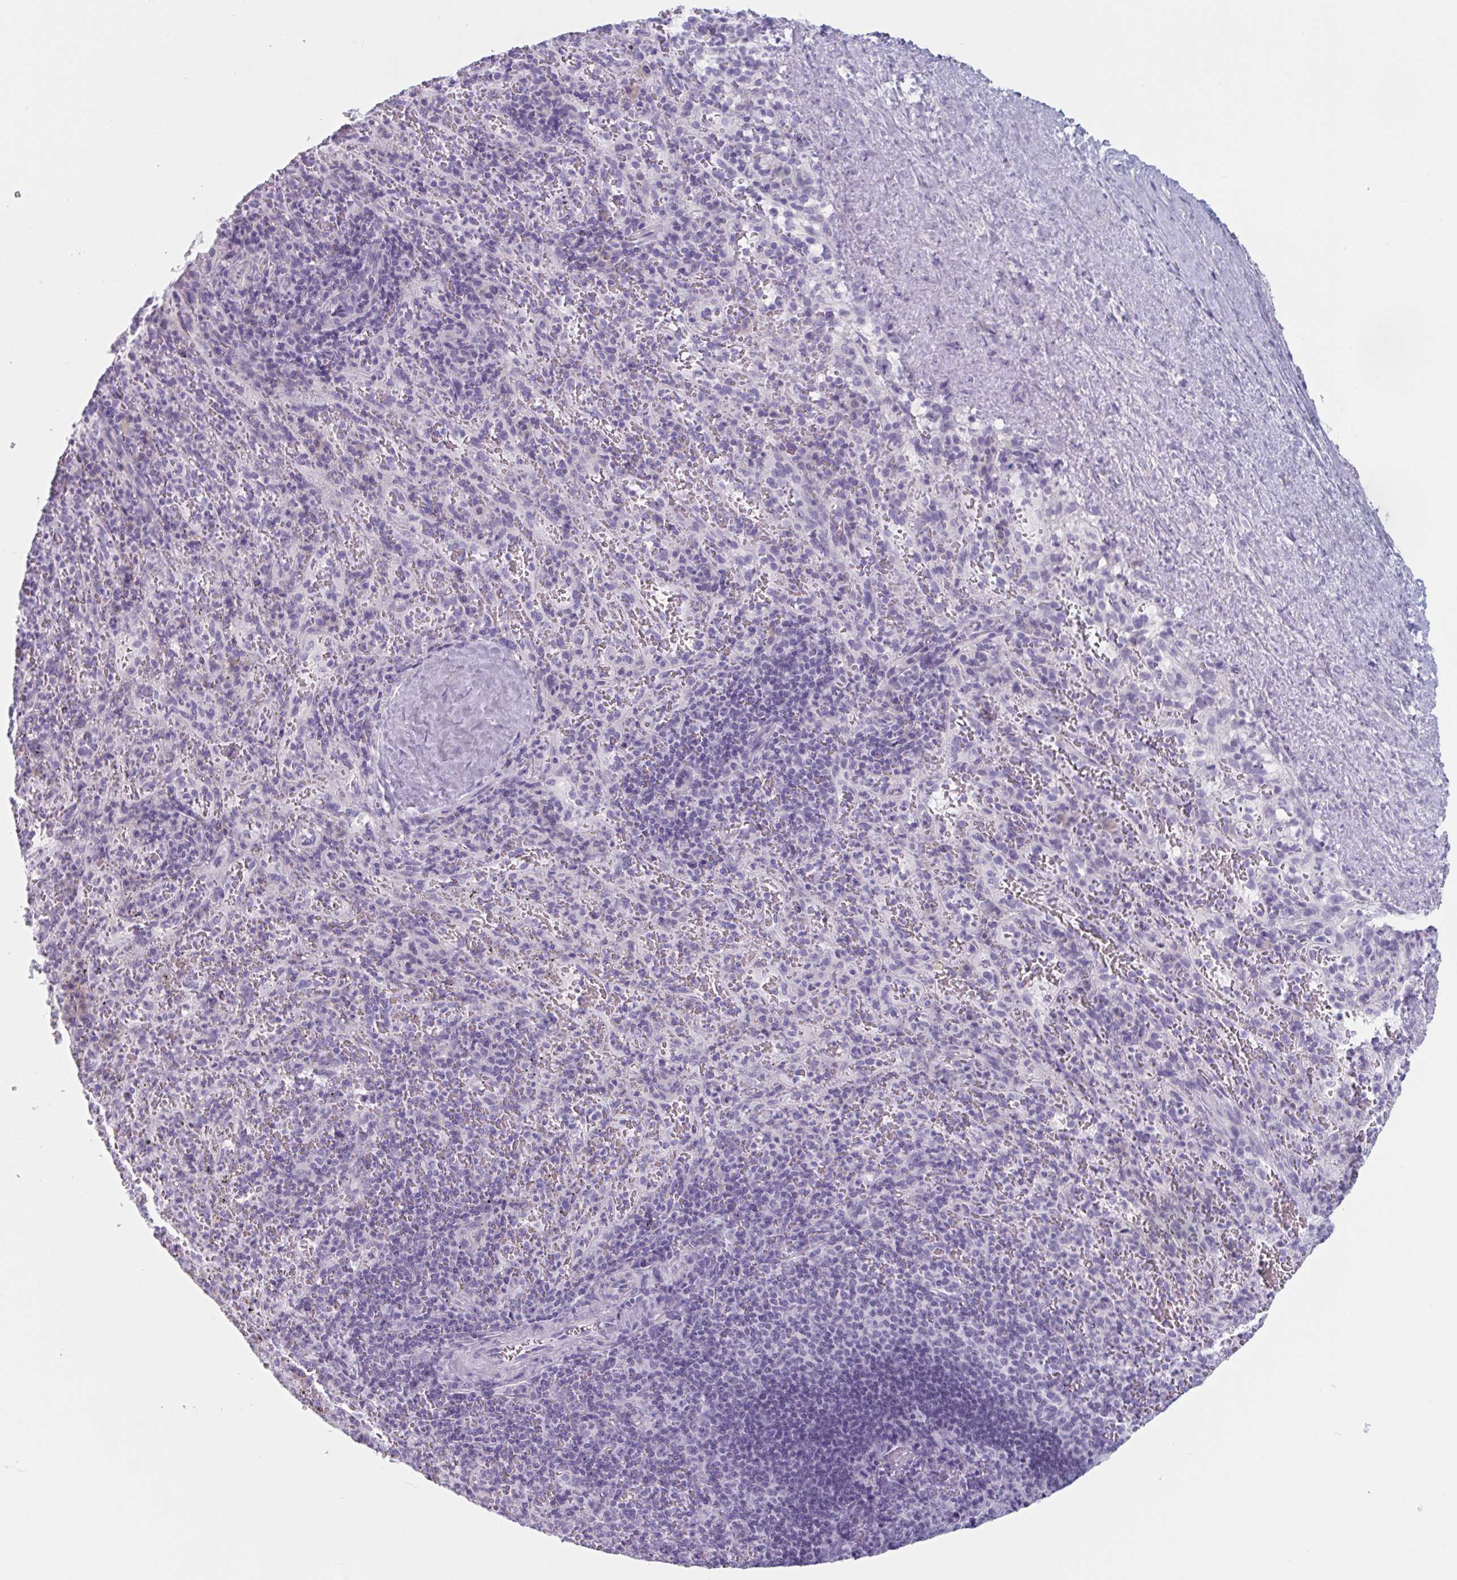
{"staining": {"intensity": "negative", "quantity": "none", "location": "none"}, "tissue": "spleen", "cell_type": "Cells in red pulp", "image_type": "normal", "snomed": [{"axis": "morphology", "description": "Normal tissue, NOS"}, {"axis": "topography", "description": "Spleen"}], "caption": "IHC image of unremarkable spleen: human spleen stained with DAB displays no significant protein staining in cells in red pulp.", "gene": "HSD11B2", "patient": {"sex": "male", "age": 57}}